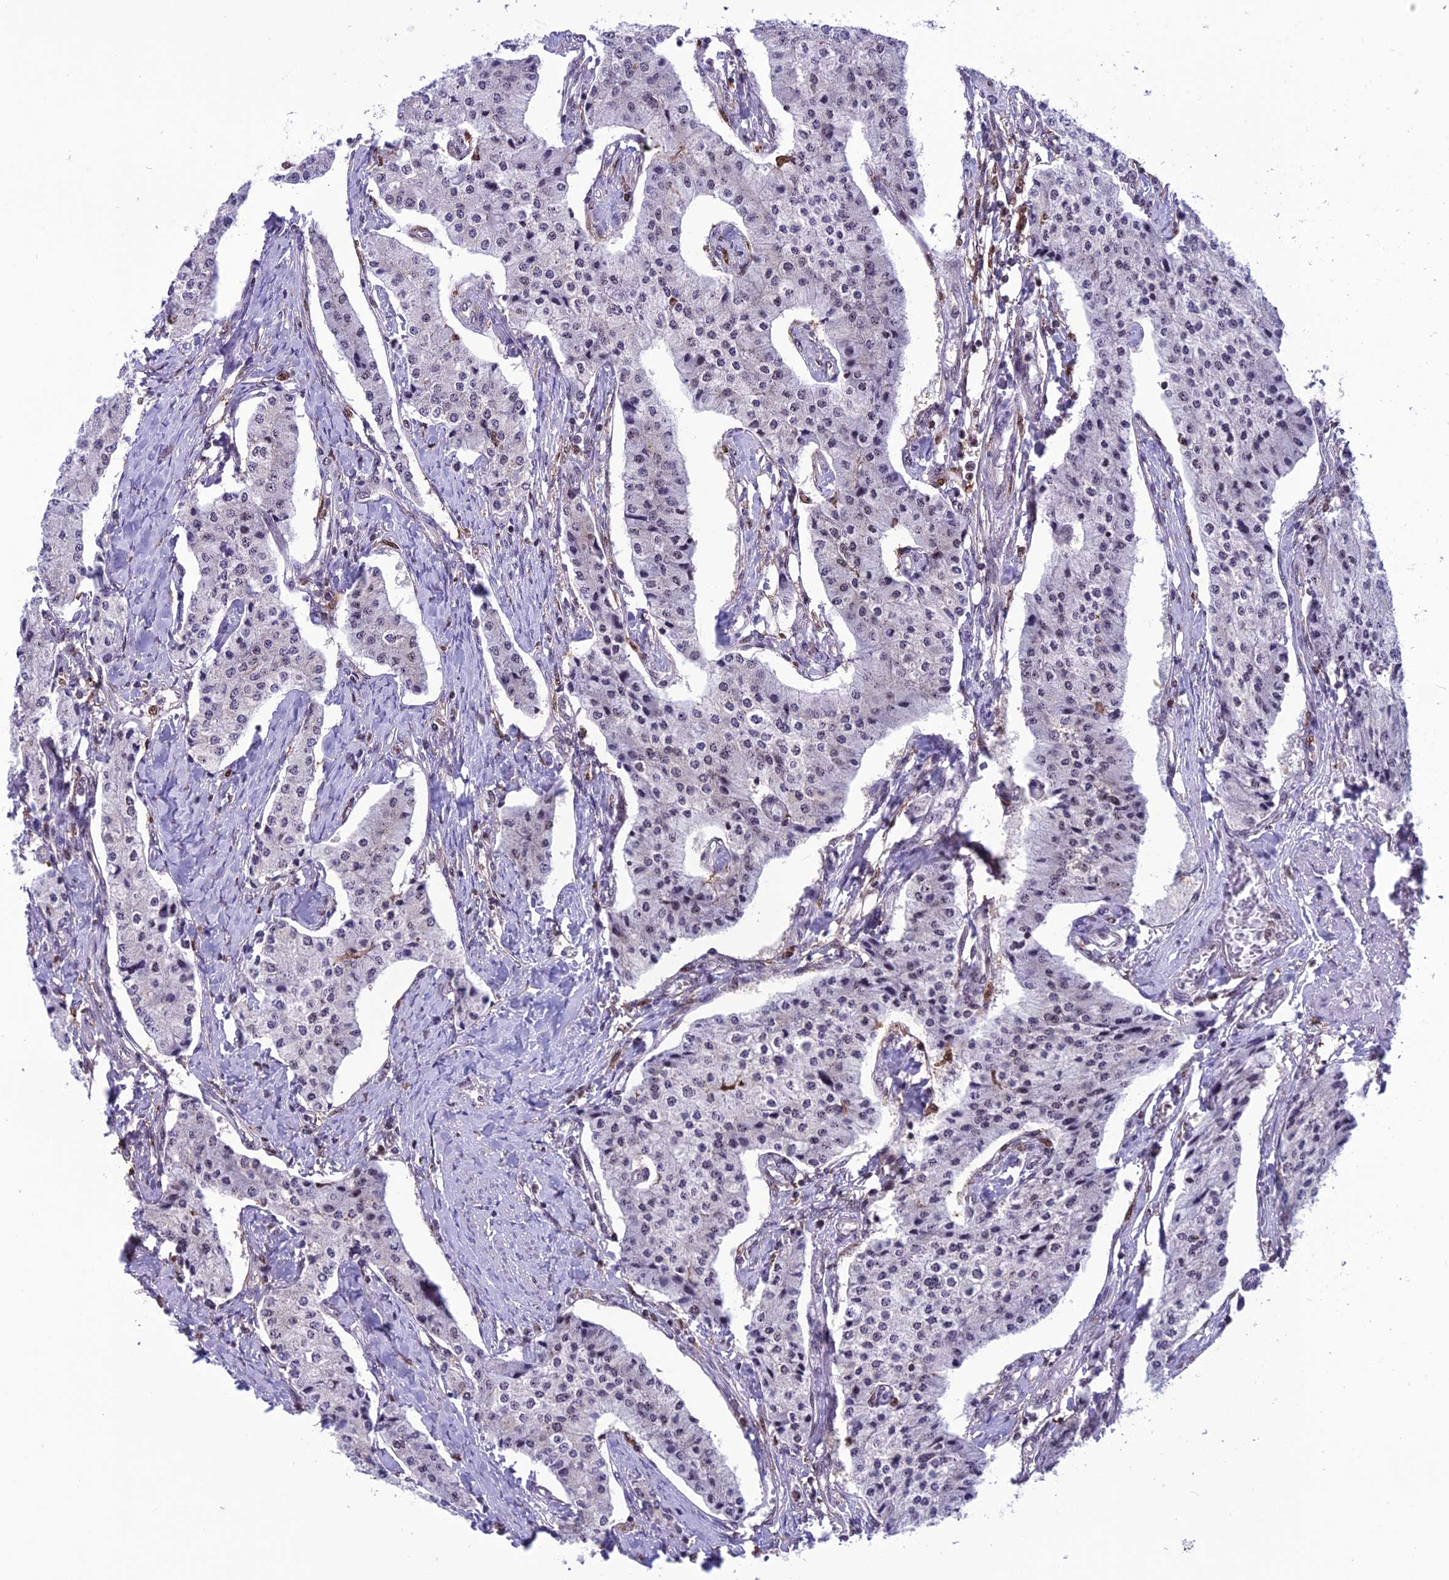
{"staining": {"intensity": "negative", "quantity": "none", "location": "none"}, "tissue": "carcinoid", "cell_type": "Tumor cells", "image_type": "cancer", "snomed": [{"axis": "morphology", "description": "Carcinoid, malignant, NOS"}, {"axis": "topography", "description": "Colon"}], "caption": "Immunohistochemistry (IHC) image of human carcinoid stained for a protein (brown), which reveals no staining in tumor cells.", "gene": "MIS12", "patient": {"sex": "female", "age": 52}}